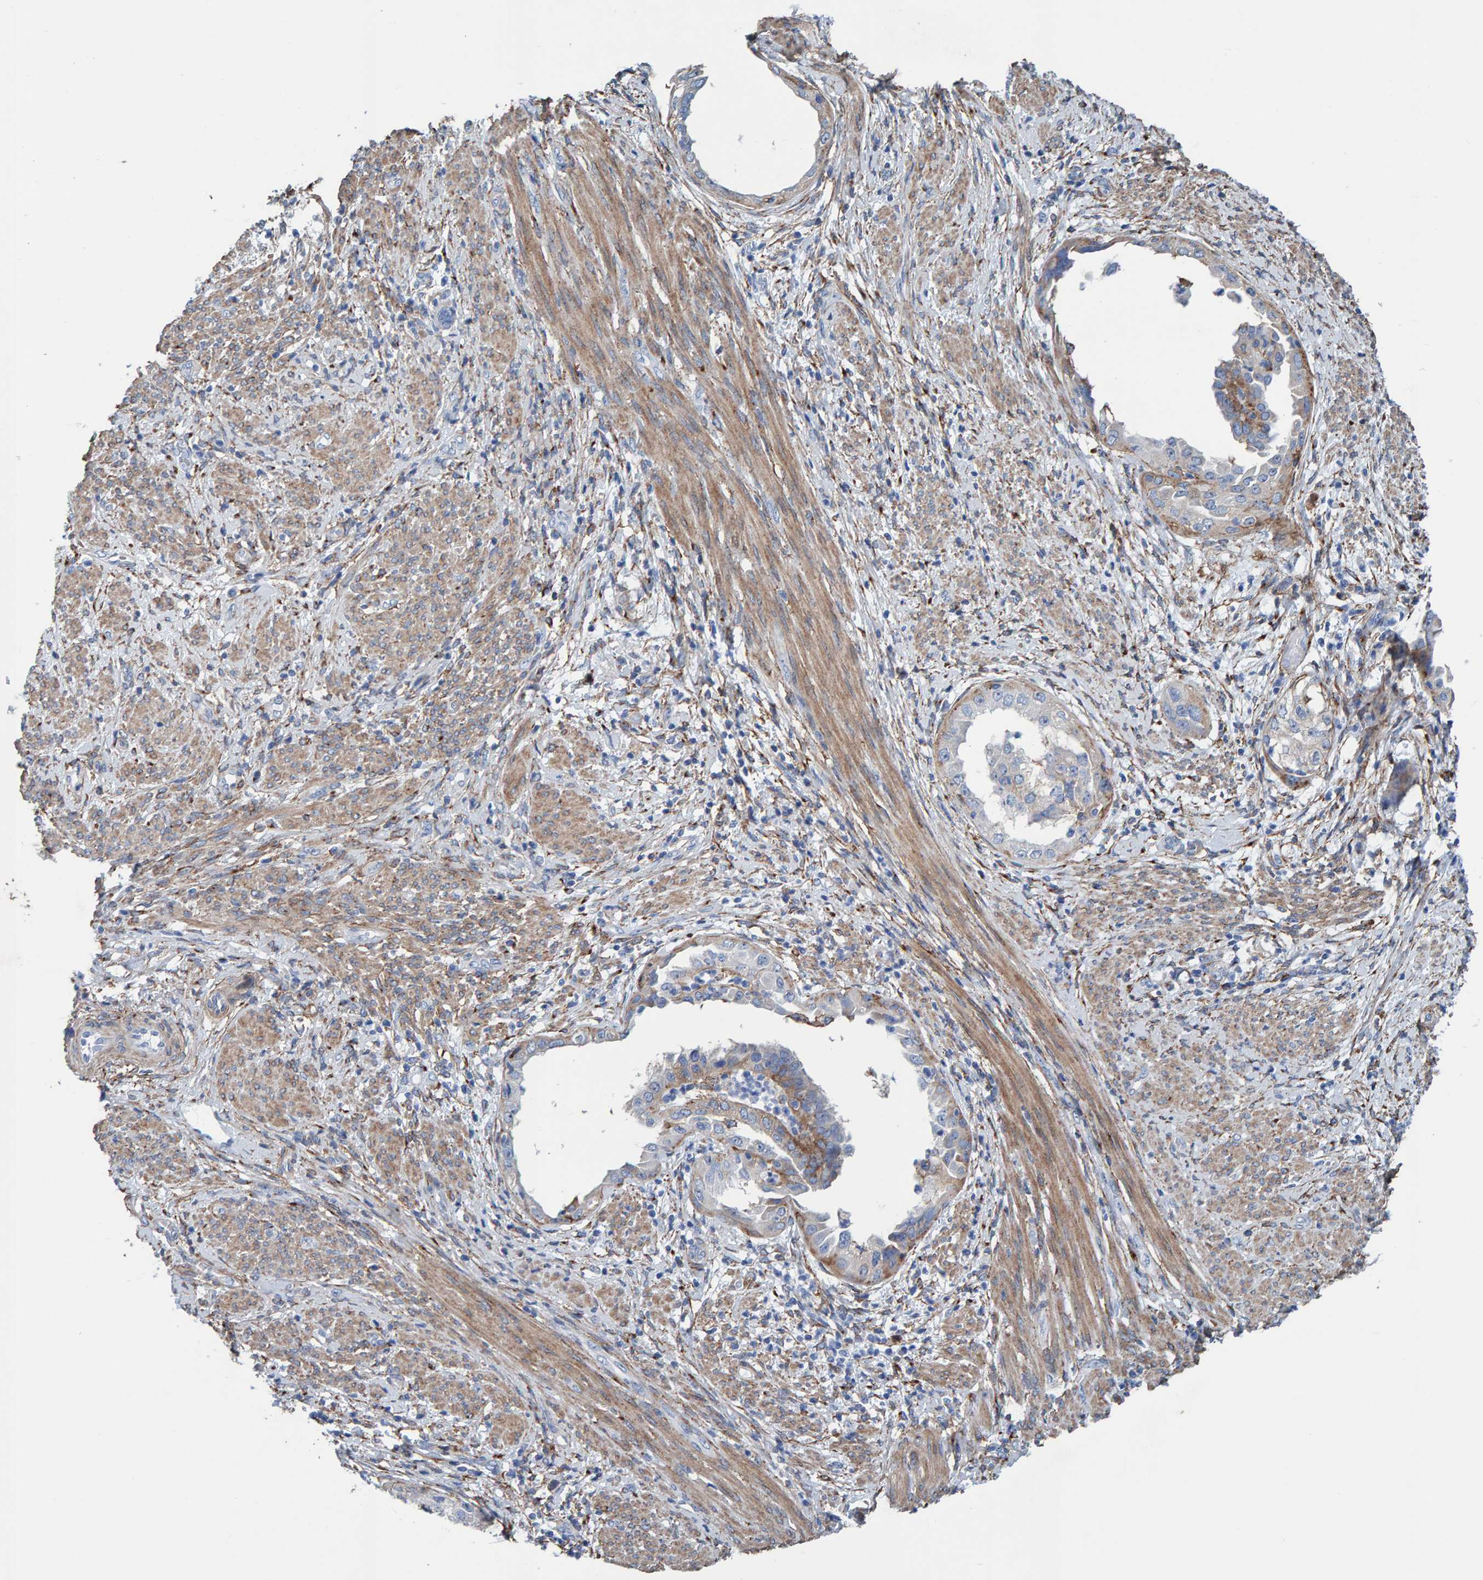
{"staining": {"intensity": "weak", "quantity": "<25%", "location": "cytoplasmic/membranous"}, "tissue": "endometrial cancer", "cell_type": "Tumor cells", "image_type": "cancer", "snomed": [{"axis": "morphology", "description": "Adenocarcinoma, NOS"}, {"axis": "topography", "description": "Endometrium"}], "caption": "Histopathology image shows no significant protein staining in tumor cells of endometrial adenocarcinoma.", "gene": "LRP1", "patient": {"sex": "female", "age": 85}}